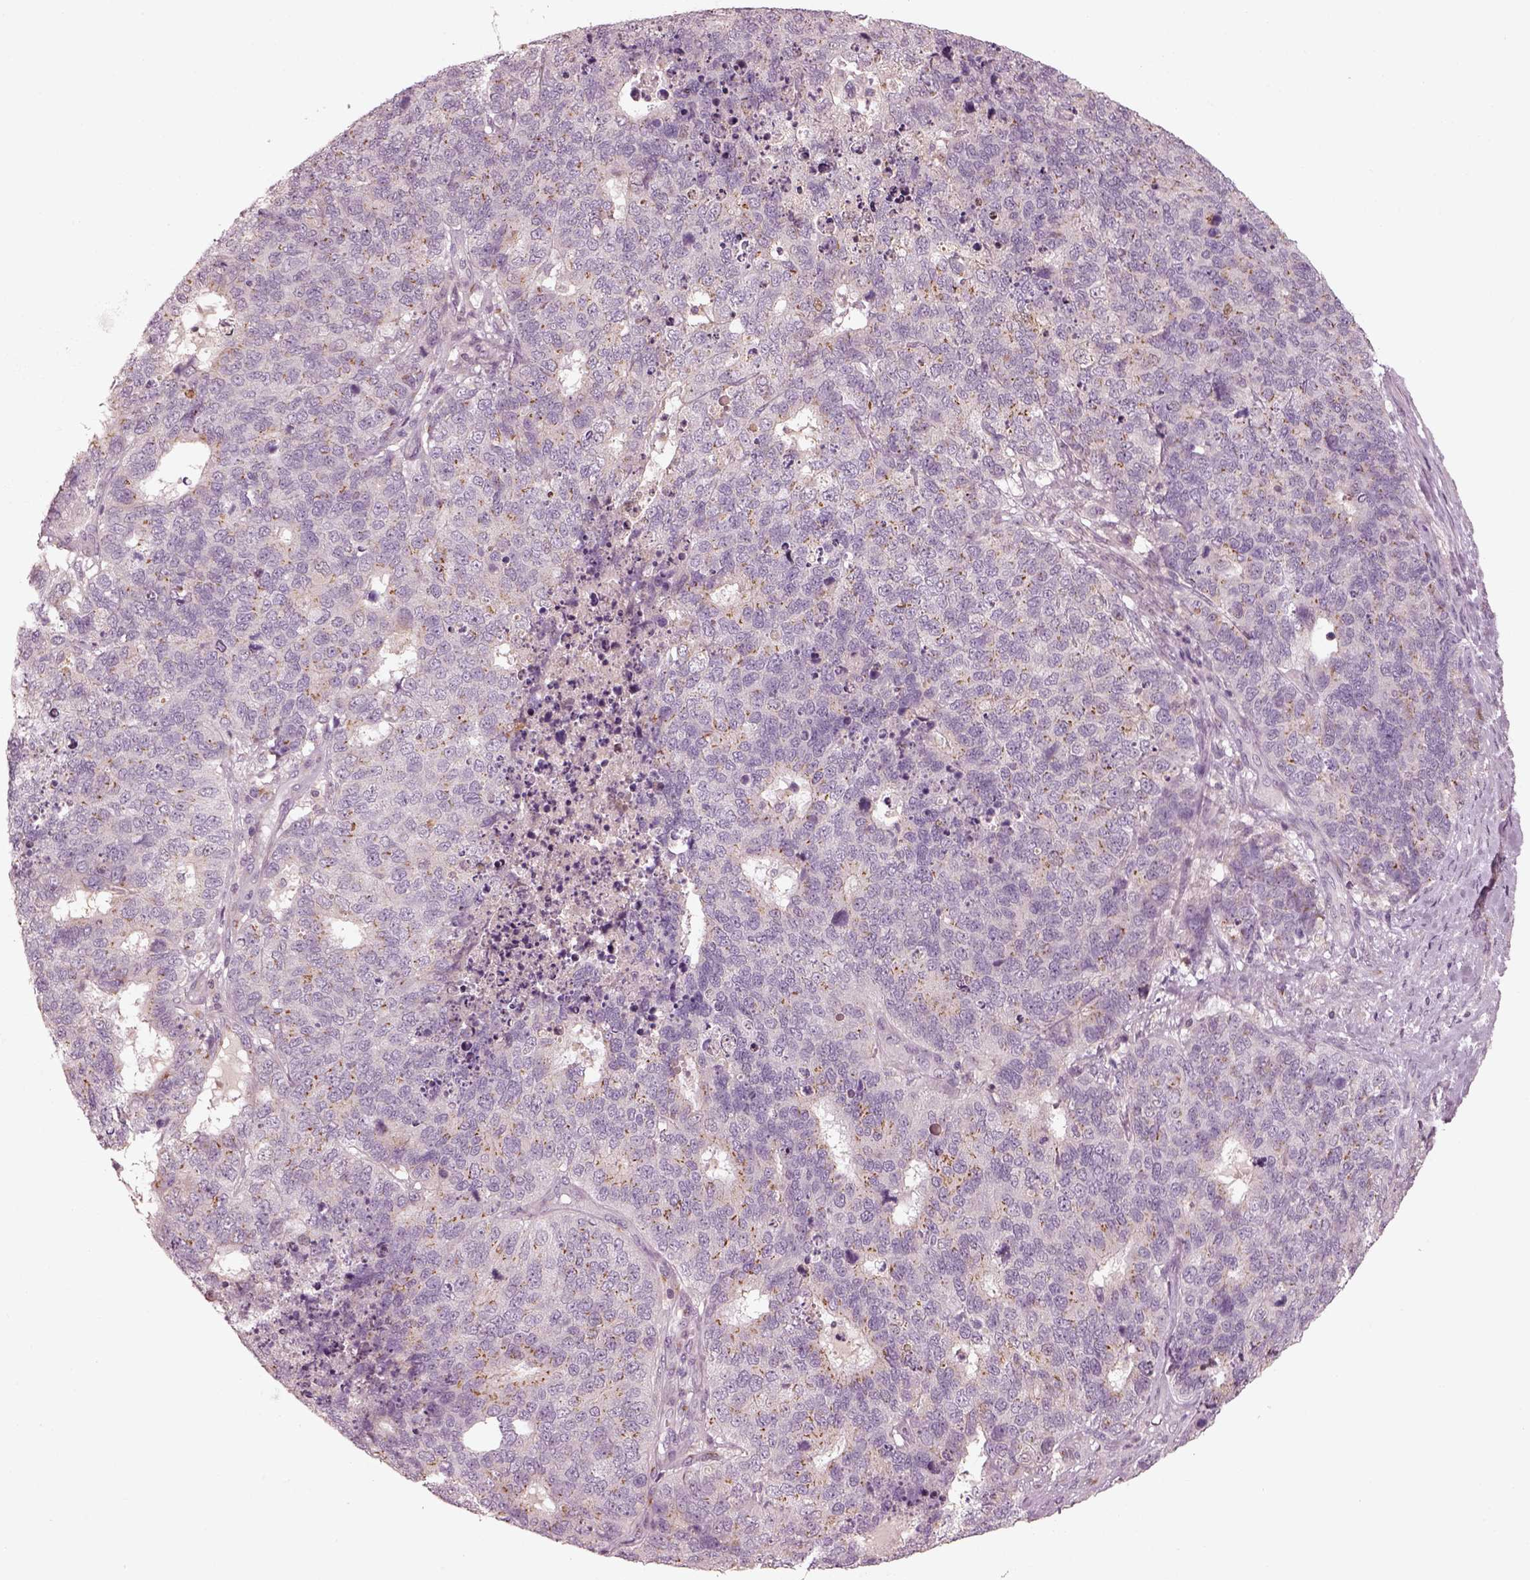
{"staining": {"intensity": "moderate", "quantity": "25%-75%", "location": "cytoplasmic/membranous"}, "tissue": "cervical cancer", "cell_type": "Tumor cells", "image_type": "cancer", "snomed": [{"axis": "morphology", "description": "Squamous cell carcinoma, NOS"}, {"axis": "topography", "description": "Cervix"}], "caption": "Tumor cells reveal medium levels of moderate cytoplasmic/membranous expression in about 25%-75% of cells in human cervical squamous cell carcinoma. (Brightfield microscopy of DAB IHC at high magnification).", "gene": "SDCBP2", "patient": {"sex": "female", "age": 63}}